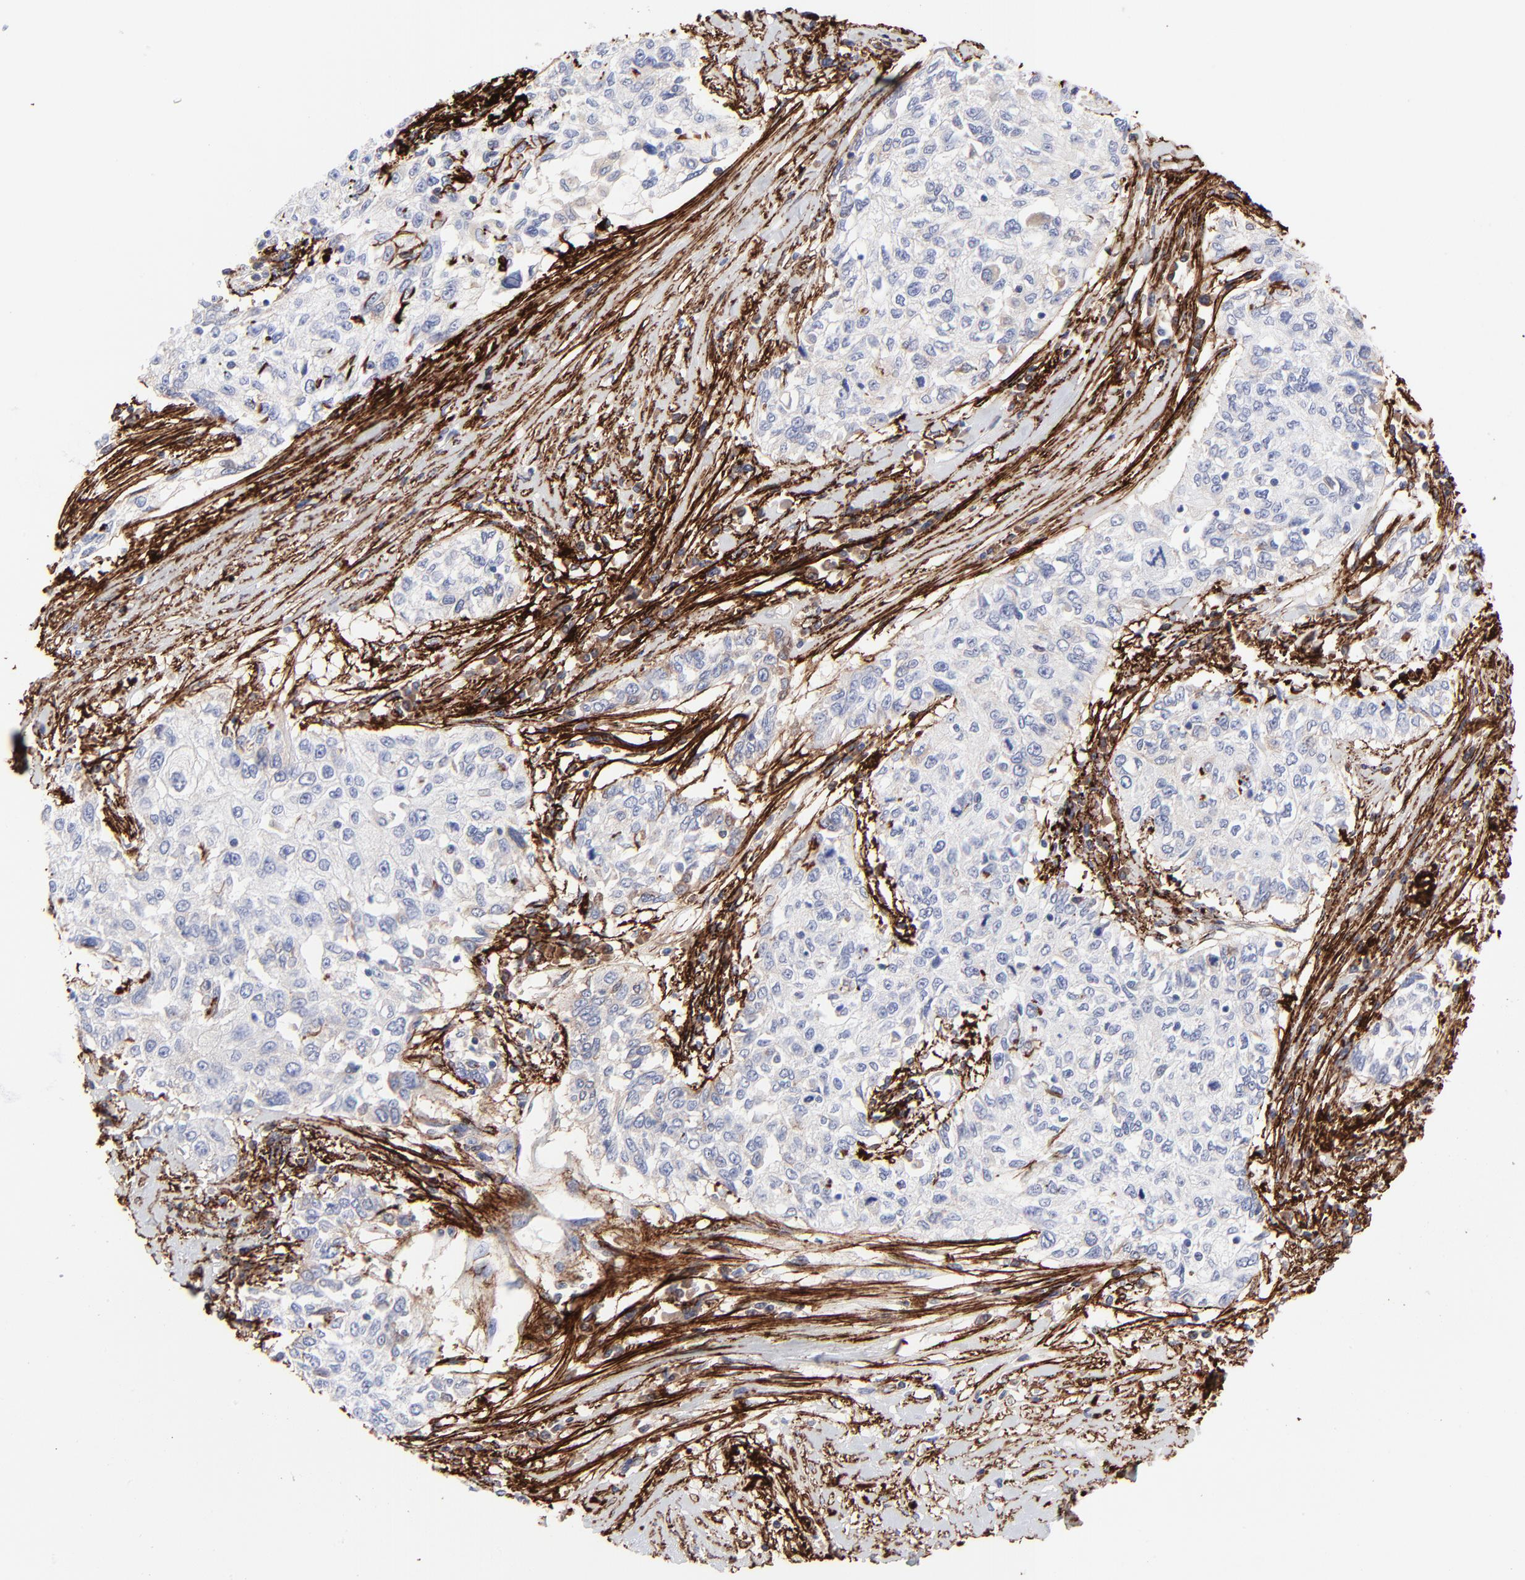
{"staining": {"intensity": "negative", "quantity": "none", "location": "none"}, "tissue": "cervical cancer", "cell_type": "Tumor cells", "image_type": "cancer", "snomed": [{"axis": "morphology", "description": "Squamous cell carcinoma, NOS"}, {"axis": "topography", "description": "Cervix"}], "caption": "High power microscopy photomicrograph of an immunohistochemistry (IHC) micrograph of cervical cancer (squamous cell carcinoma), revealing no significant expression in tumor cells.", "gene": "FBLN2", "patient": {"sex": "female", "age": 57}}